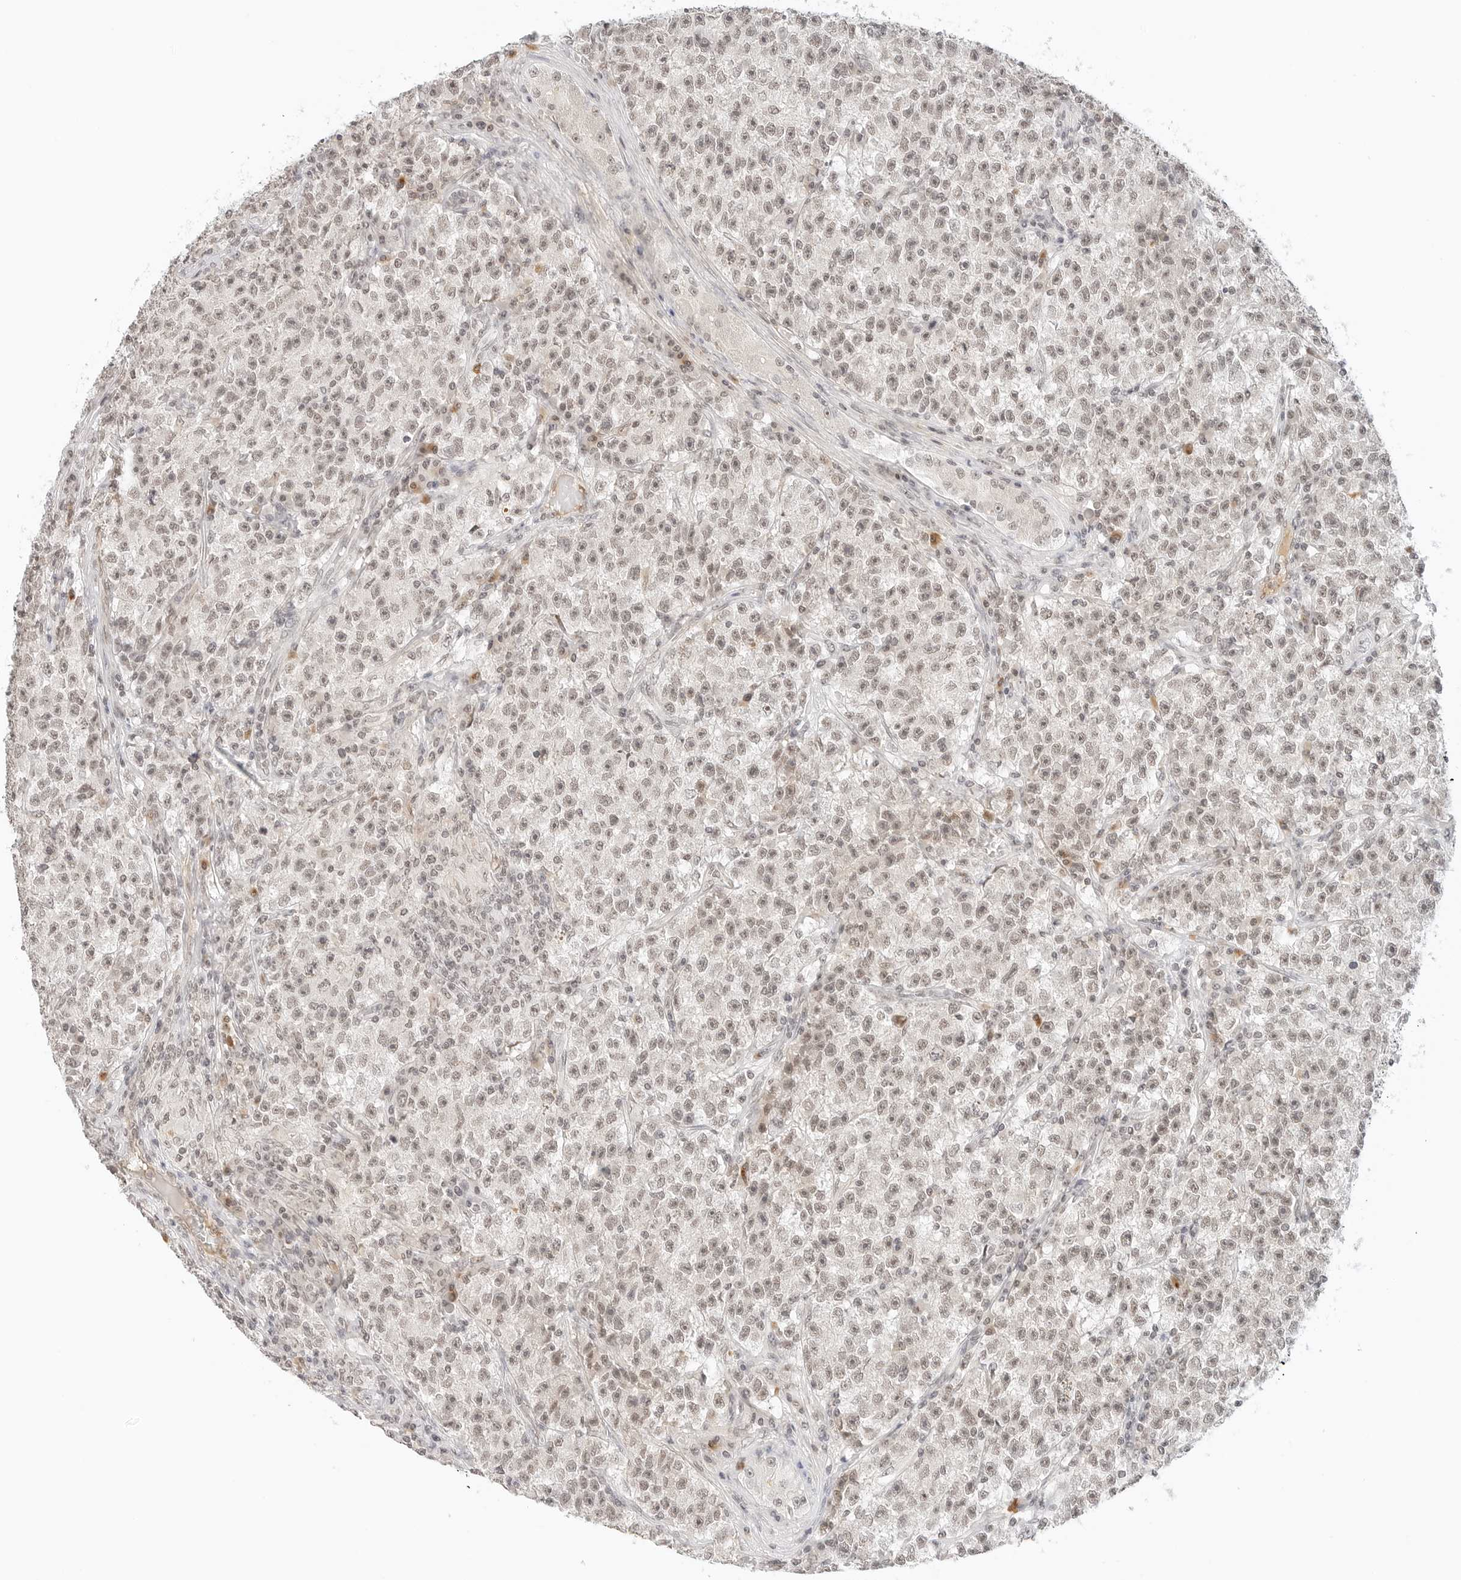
{"staining": {"intensity": "weak", "quantity": "25%-75%", "location": "nuclear"}, "tissue": "testis cancer", "cell_type": "Tumor cells", "image_type": "cancer", "snomed": [{"axis": "morphology", "description": "Seminoma, NOS"}, {"axis": "topography", "description": "Testis"}], "caption": "This micrograph shows immunohistochemistry (IHC) staining of human testis cancer, with low weak nuclear positivity in about 25%-75% of tumor cells.", "gene": "NEO1", "patient": {"sex": "male", "age": 22}}